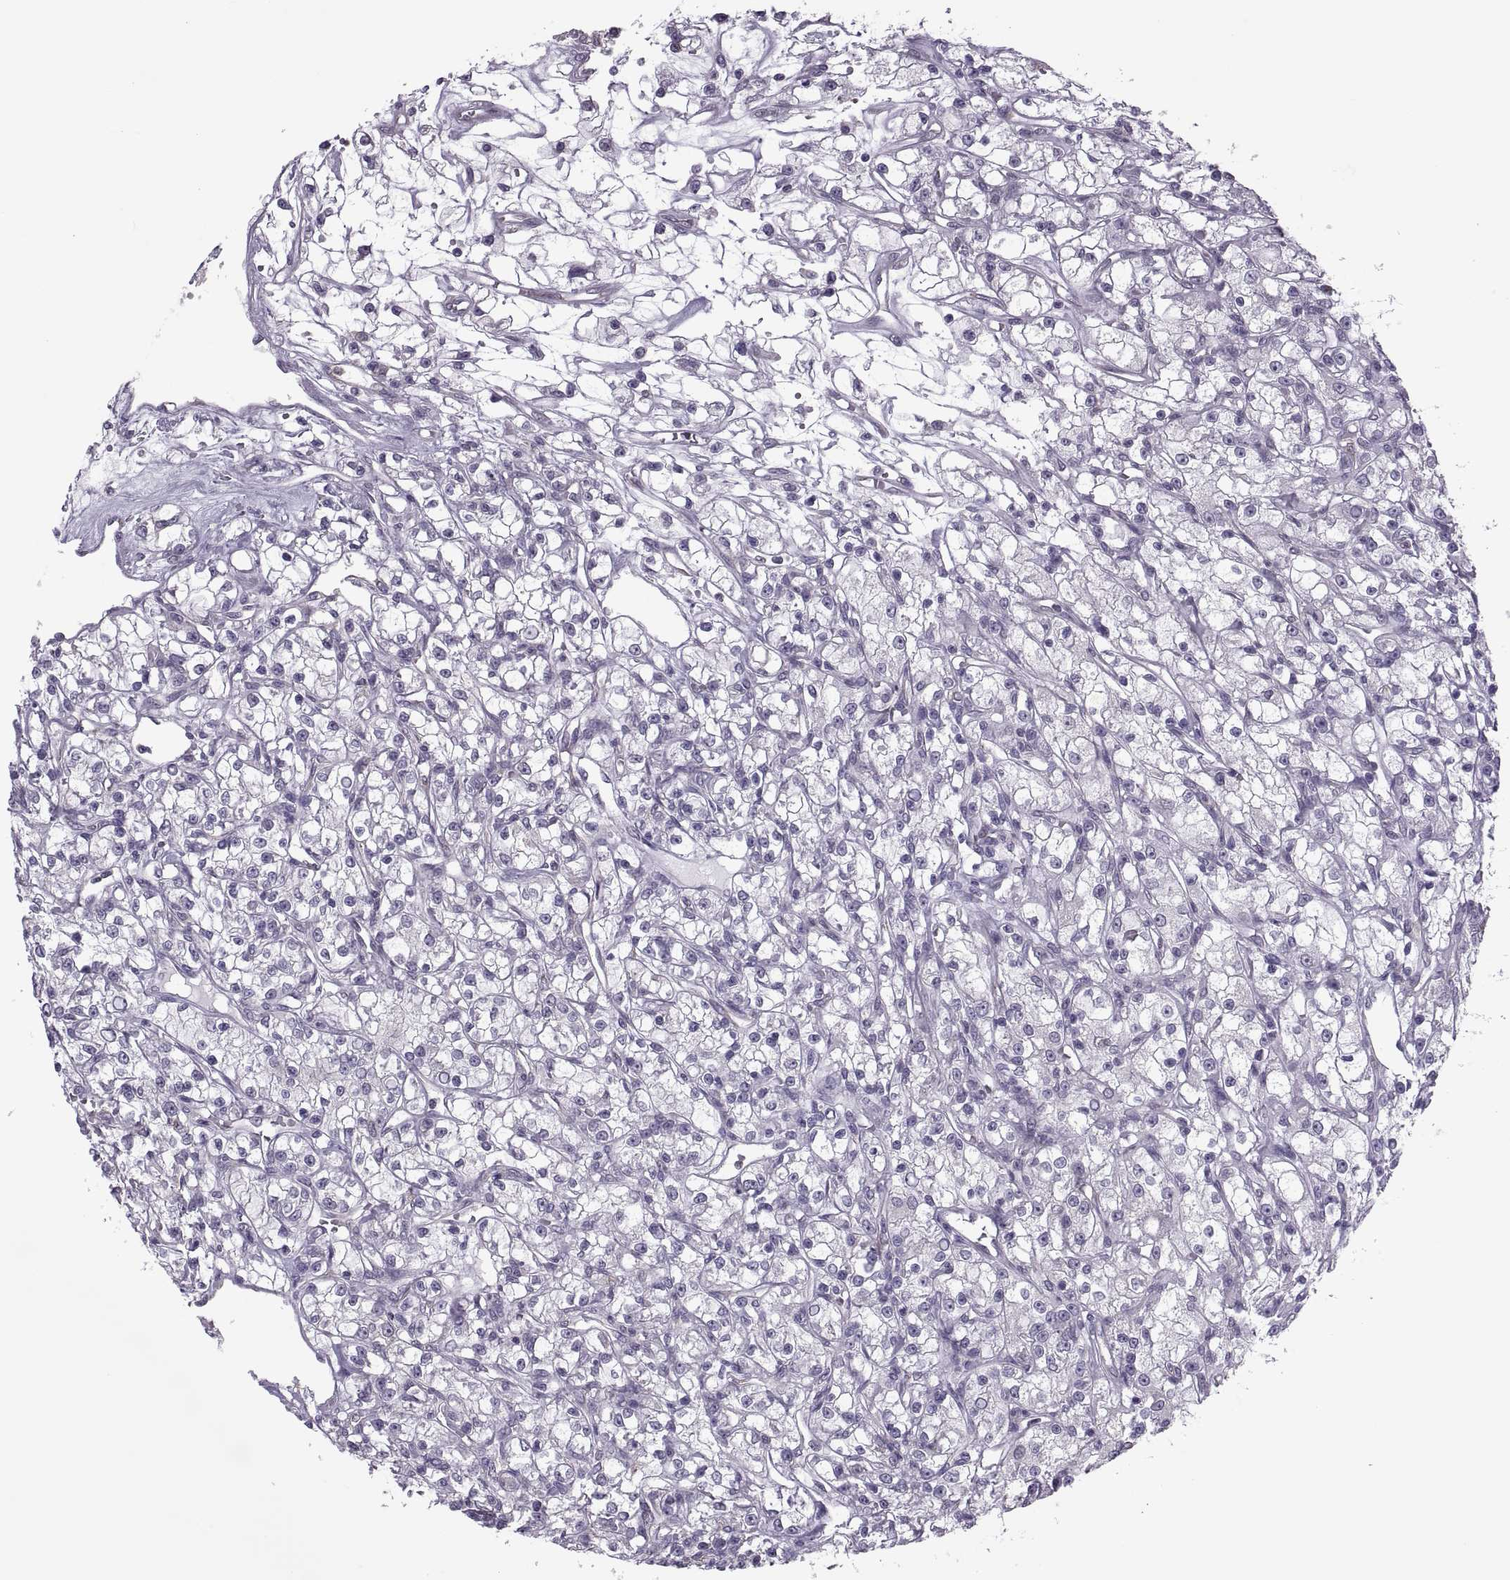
{"staining": {"intensity": "negative", "quantity": "none", "location": "none"}, "tissue": "renal cancer", "cell_type": "Tumor cells", "image_type": "cancer", "snomed": [{"axis": "morphology", "description": "Adenocarcinoma, NOS"}, {"axis": "topography", "description": "Kidney"}], "caption": "Tumor cells show no significant expression in renal adenocarcinoma.", "gene": "PABPC1", "patient": {"sex": "female", "age": 59}}